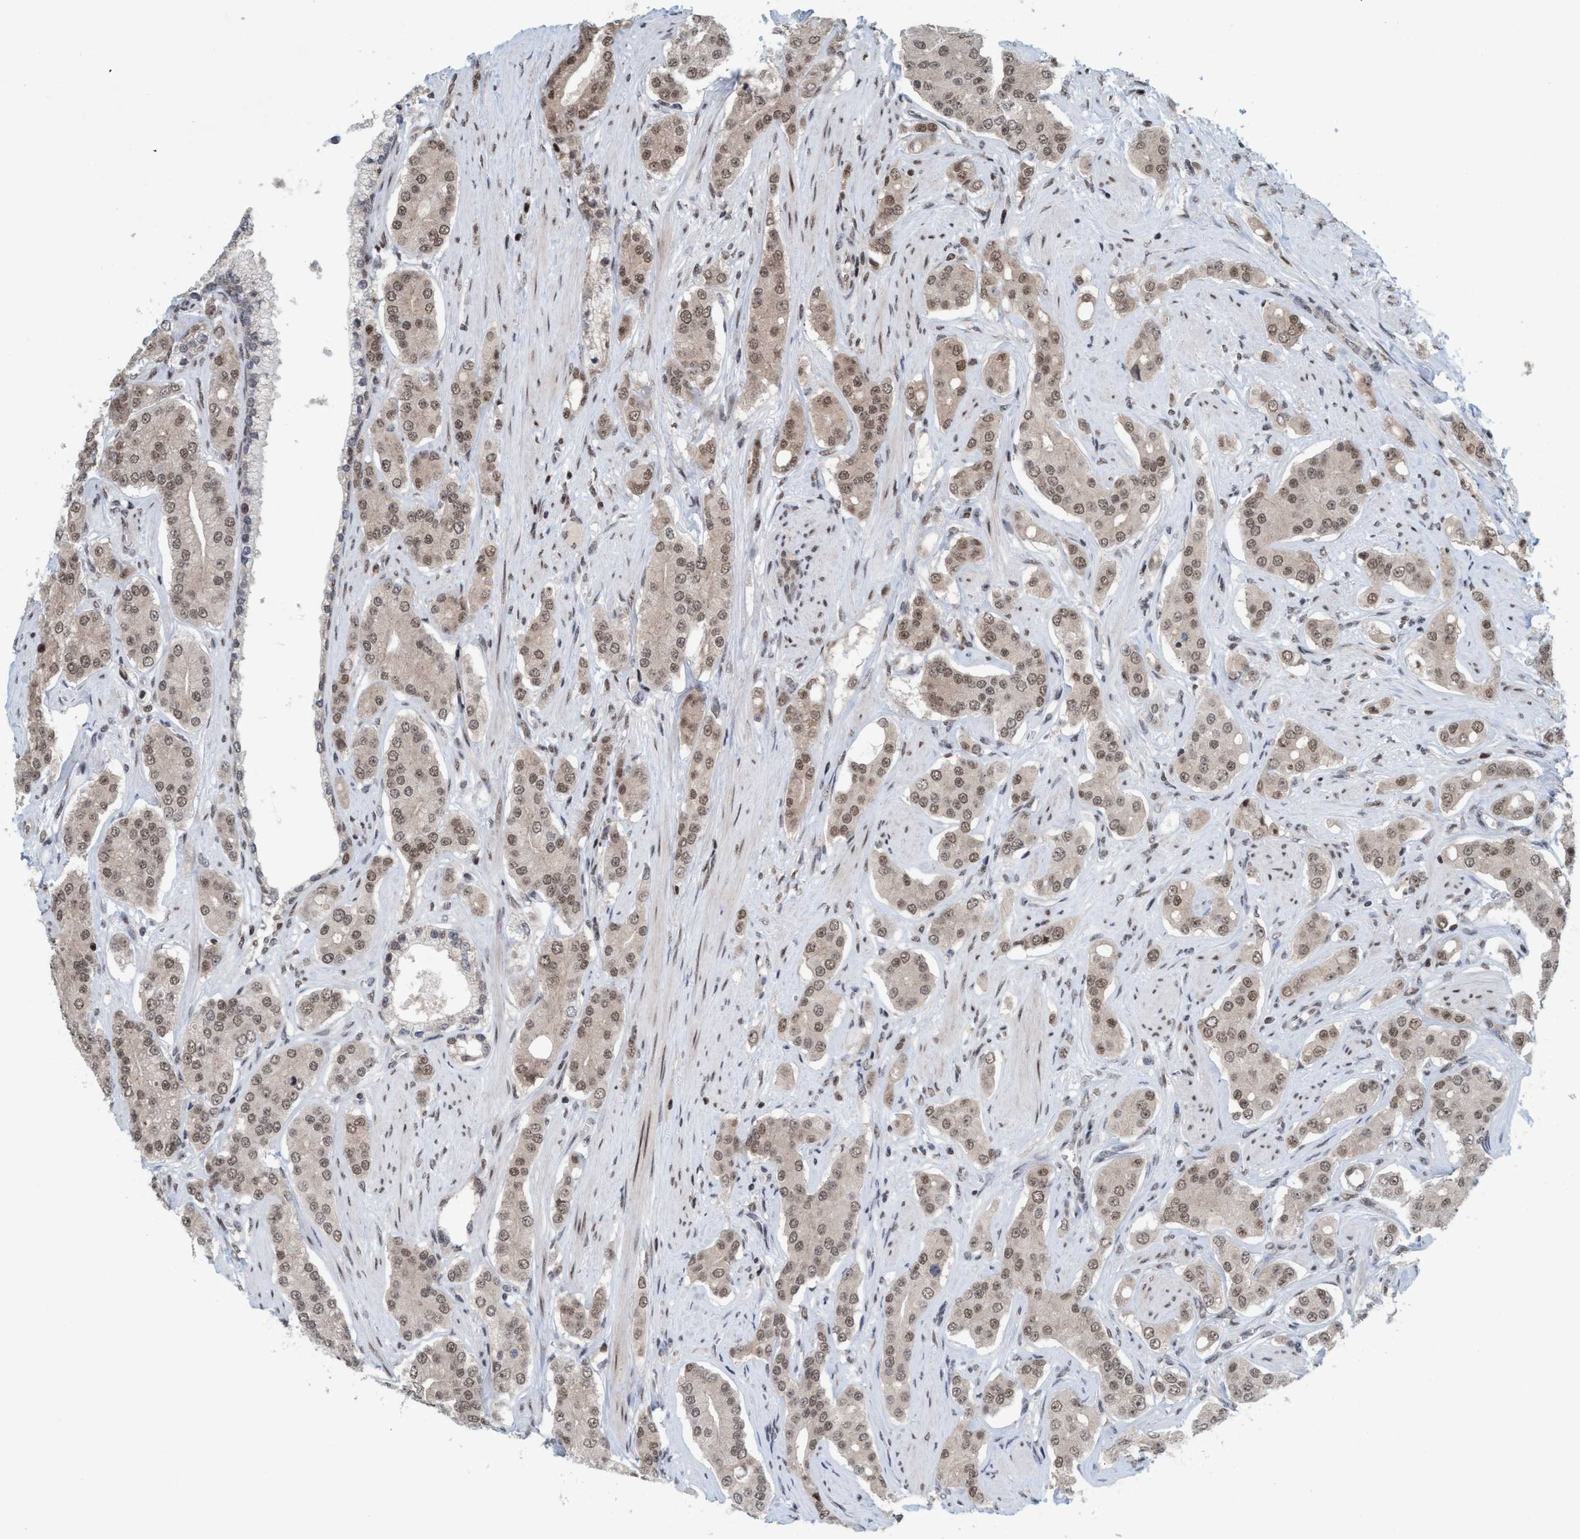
{"staining": {"intensity": "moderate", "quantity": ">75%", "location": "nuclear"}, "tissue": "prostate cancer", "cell_type": "Tumor cells", "image_type": "cancer", "snomed": [{"axis": "morphology", "description": "Adenocarcinoma, High grade"}, {"axis": "topography", "description": "Prostate"}], "caption": "Immunohistochemical staining of human prostate high-grade adenocarcinoma demonstrates medium levels of moderate nuclear protein expression in about >75% of tumor cells. Using DAB (brown) and hematoxylin (blue) stains, captured at high magnification using brightfield microscopy.", "gene": "SMCR8", "patient": {"sex": "male", "age": 71}}